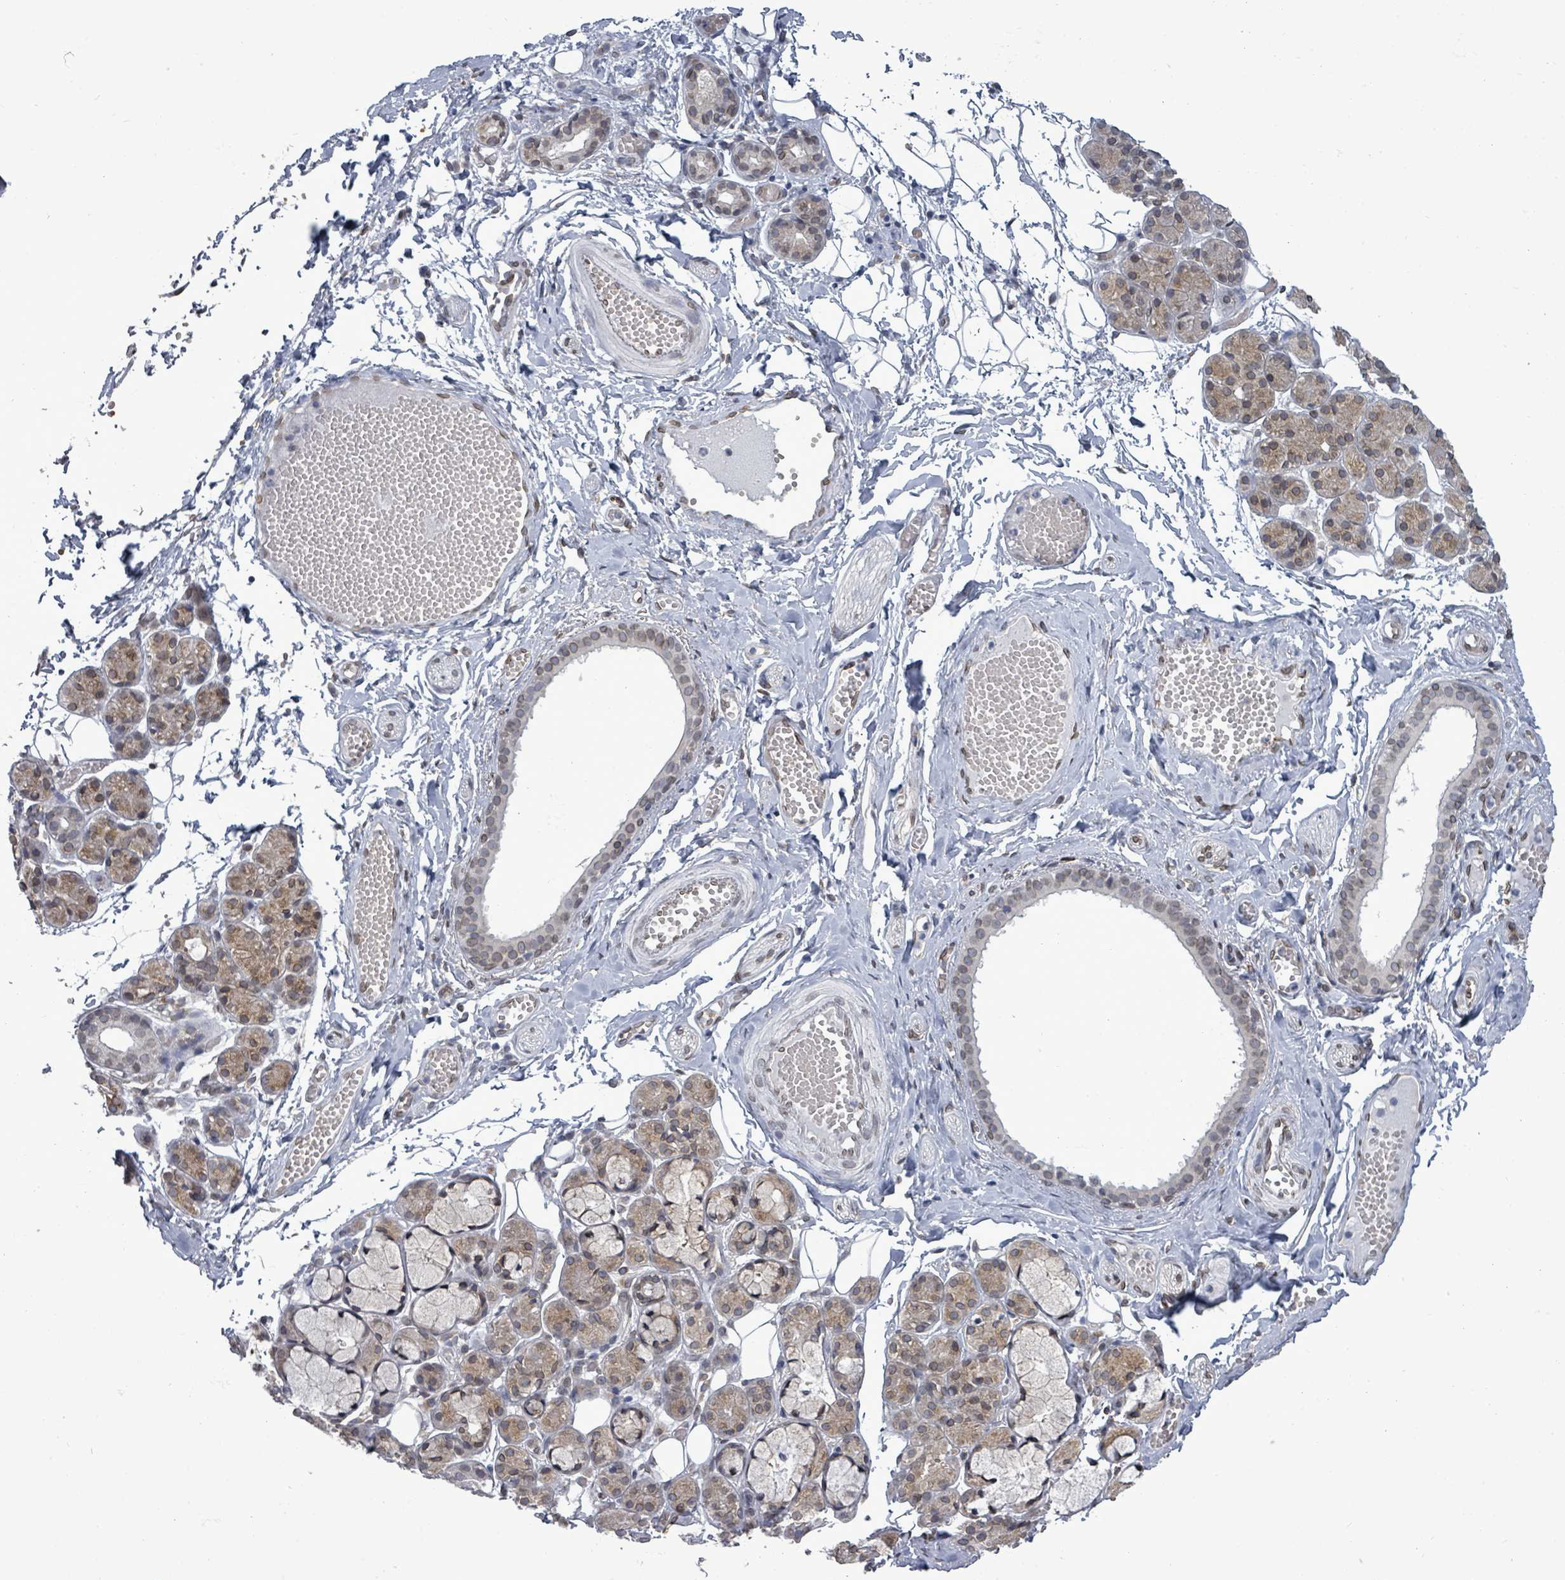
{"staining": {"intensity": "moderate", "quantity": "25%-75%", "location": "cytoplasmic/membranous"}, "tissue": "salivary gland", "cell_type": "Glandular cells", "image_type": "normal", "snomed": [{"axis": "morphology", "description": "Normal tissue, NOS"}, {"axis": "topography", "description": "Salivary gland"}], "caption": "A micrograph of salivary gland stained for a protein demonstrates moderate cytoplasmic/membranous brown staining in glandular cells.", "gene": "ARFGAP1", "patient": {"sex": "male", "age": 63}}